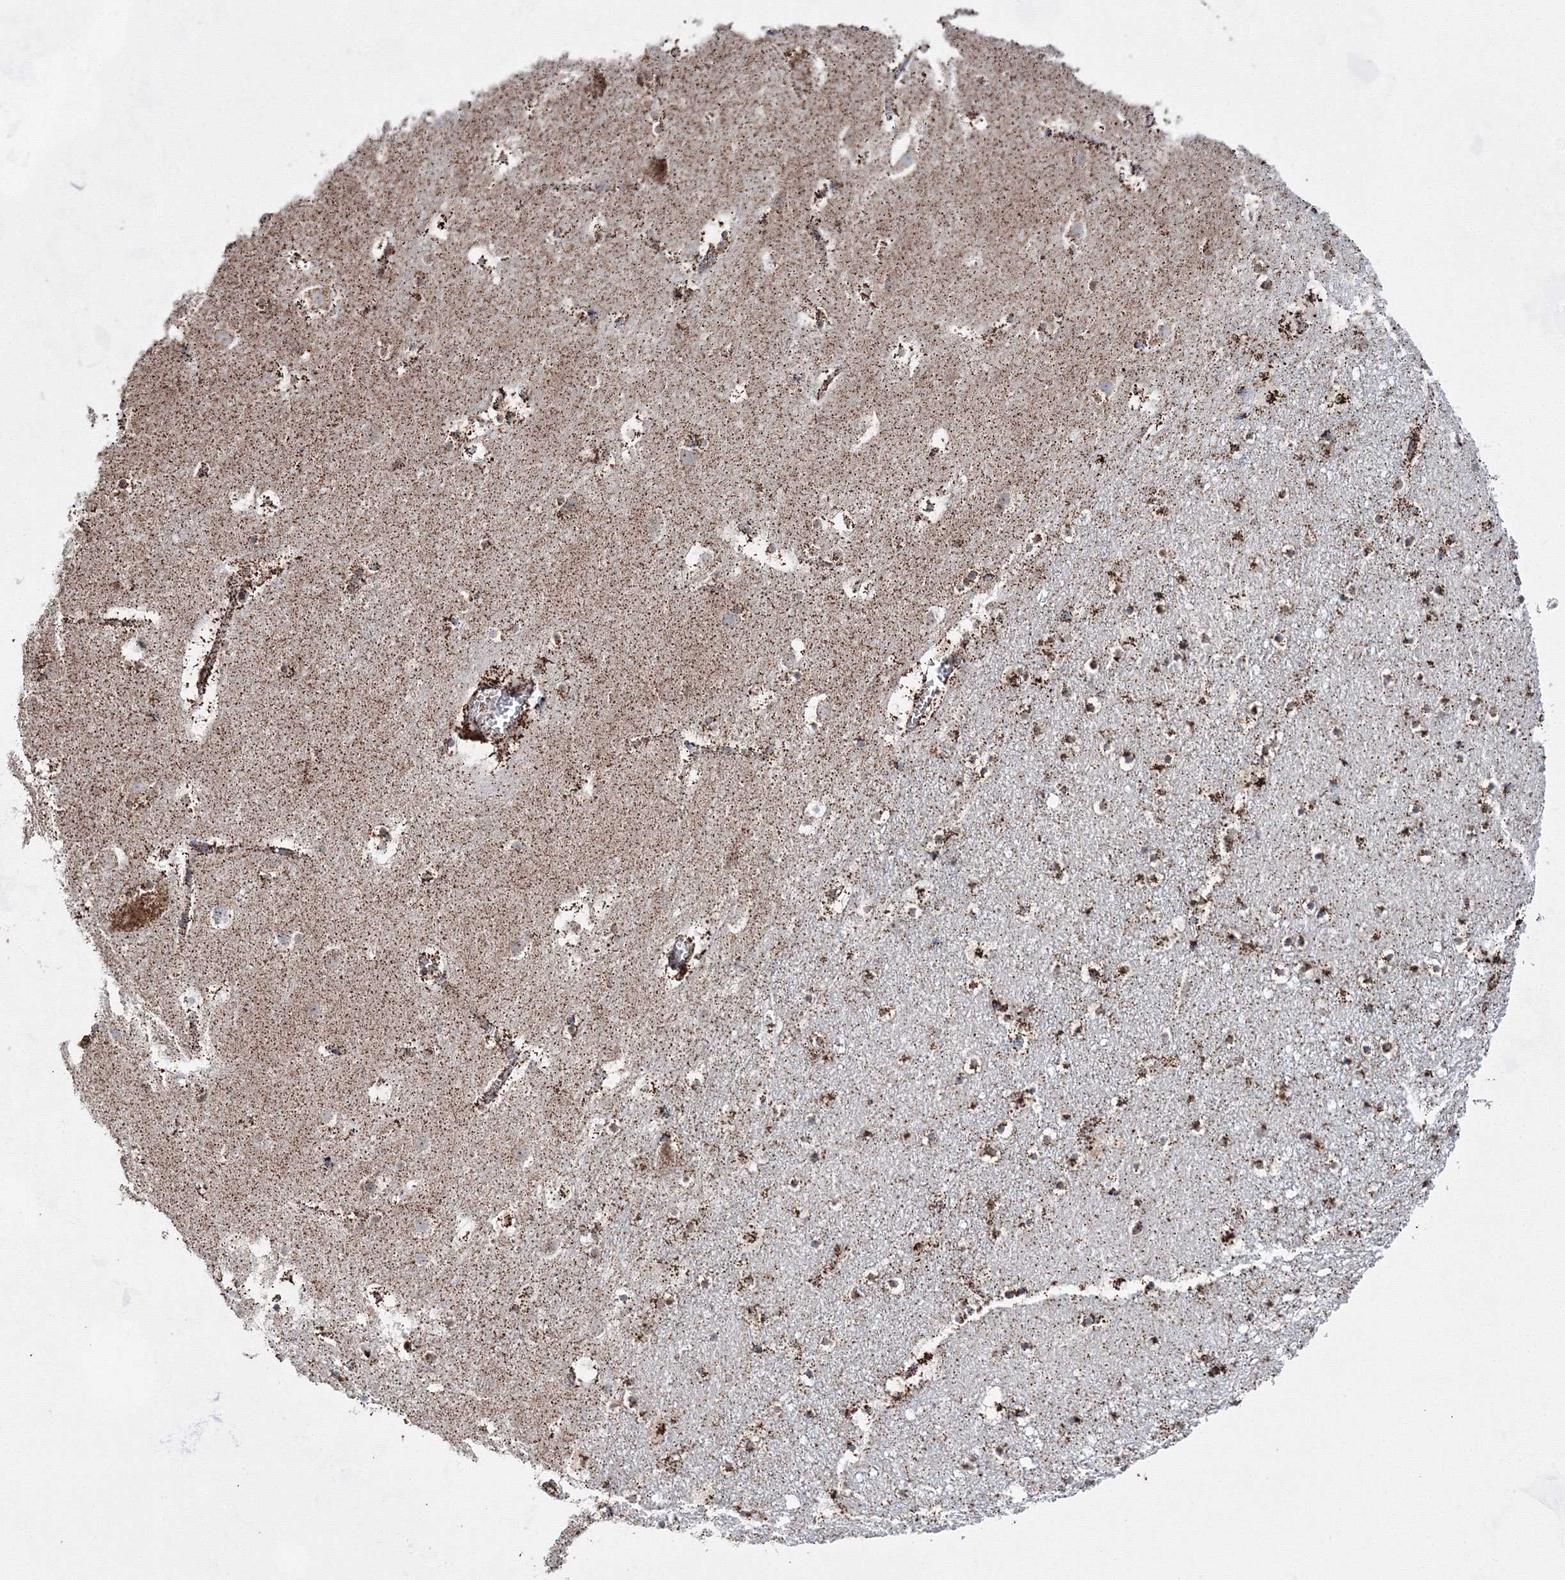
{"staining": {"intensity": "strong", "quantity": "25%-75%", "location": "cytoplasmic/membranous"}, "tissue": "caudate", "cell_type": "Glial cells", "image_type": "normal", "snomed": [{"axis": "morphology", "description": "Normal tissue, NOS"}, {"axis": "topography", "description": "Lateral ventricle wall"}], "caption": "Protein expression analysis of normal human caudate reveals strong cytoplasmic/membranous expression in approximately 25%-75% of glial cells. Ihc stains the protein of interest in brown and the nuclei are stained blue.", "gene": "HADHB", "patient": {"sex": "male", "age": 45}}